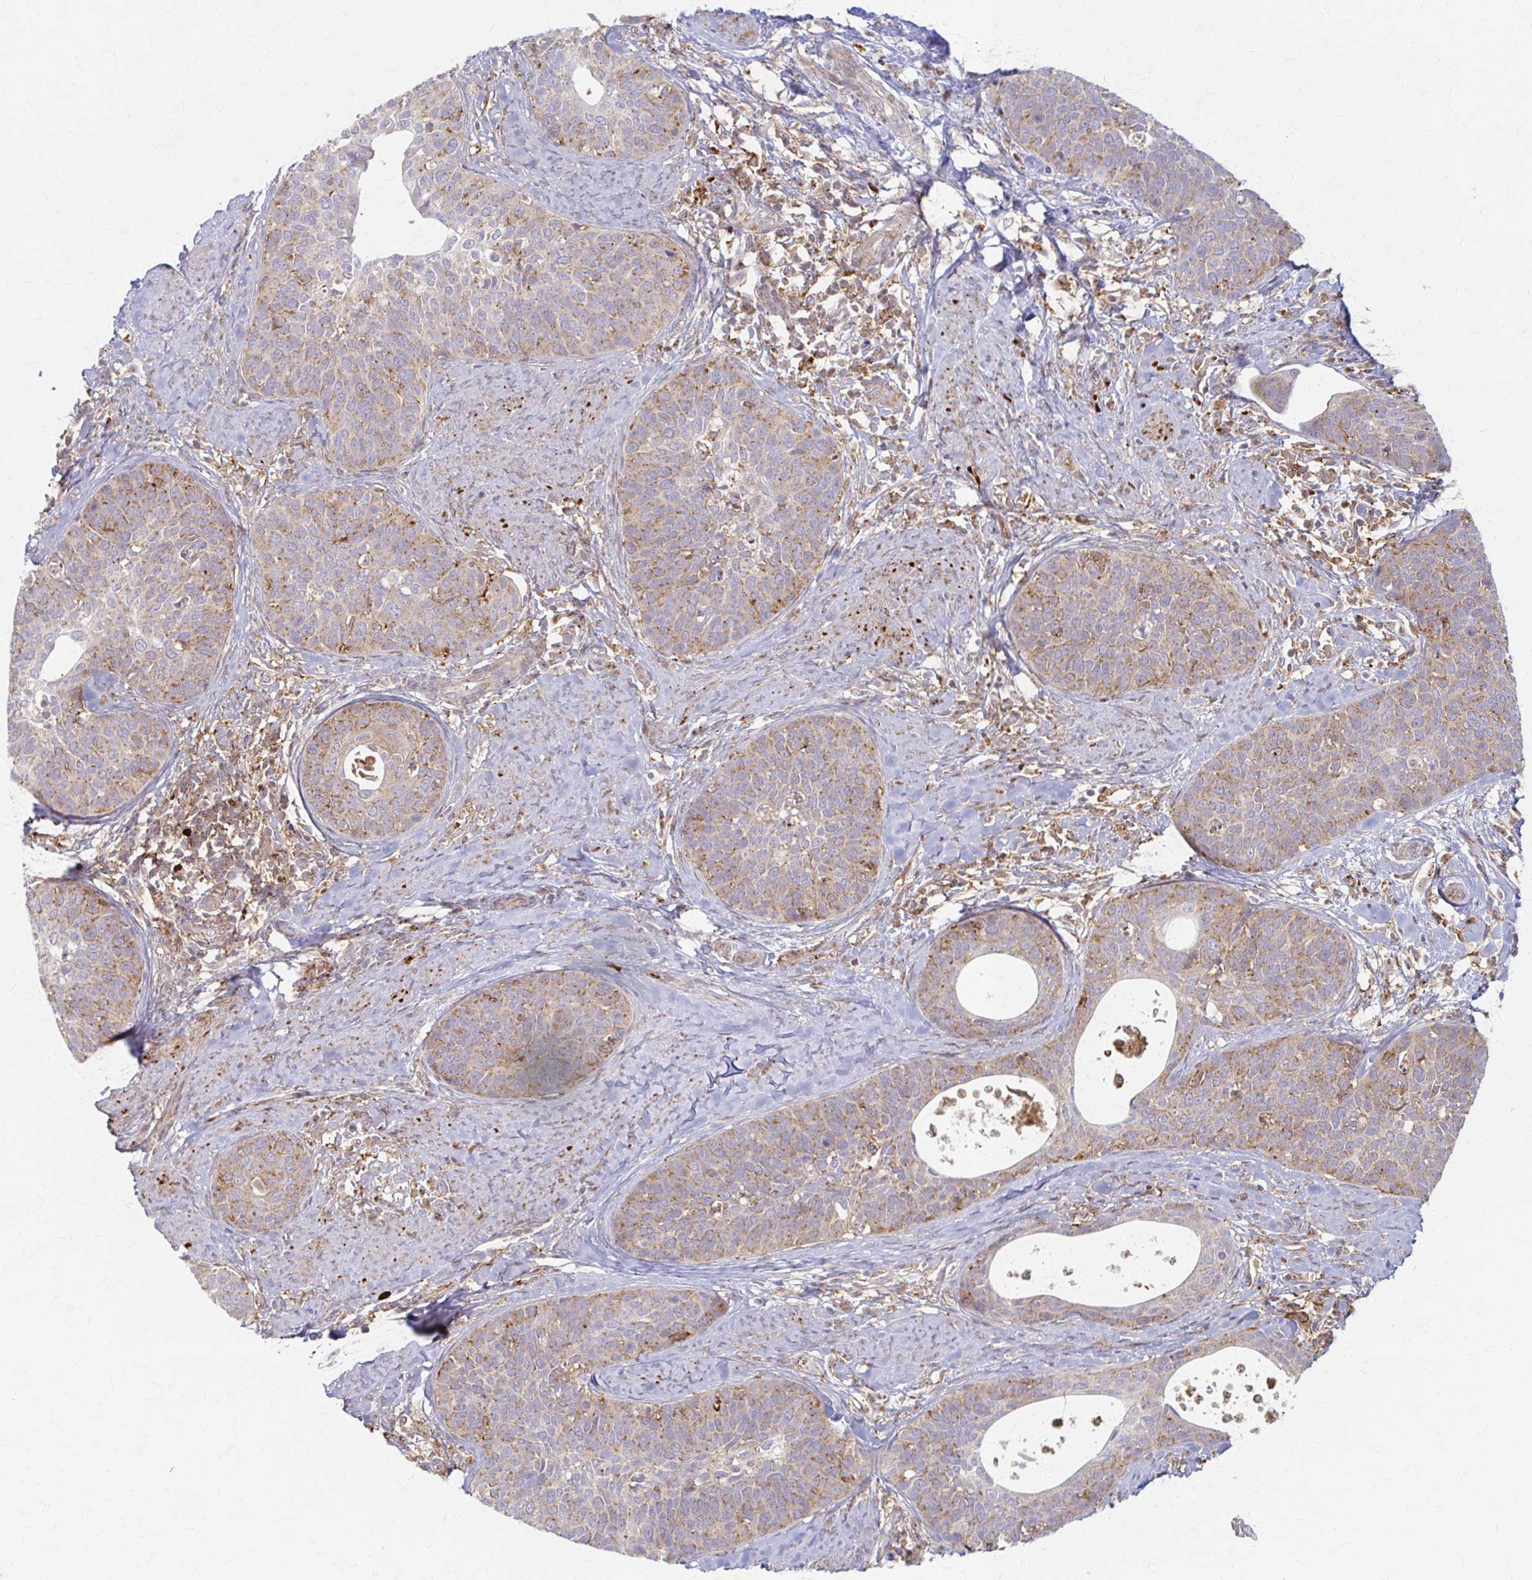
{"staining": {"intensity": "moderate", "quantity": "25%-75%", "location": "cytoplasmic/membranous"}, "tissue": "cervical cancer", "cell_type": "Tumor cells", "image_type": "cancer", "snomed": [{"axis": "morphology", "description": "Squamous cell carcinoma, NOS"}, {"axis": "topography", "description": "Cervix"}], "caption": "Protein expression analysis of cervical cancer (squamous cell carcinoma) shows moderate cytoplasmic/membranous expression in approximately 25%-75% of tumor cells.", "gene": "ARHGAP35", "patient": {"sex": "female", "age": 69}}